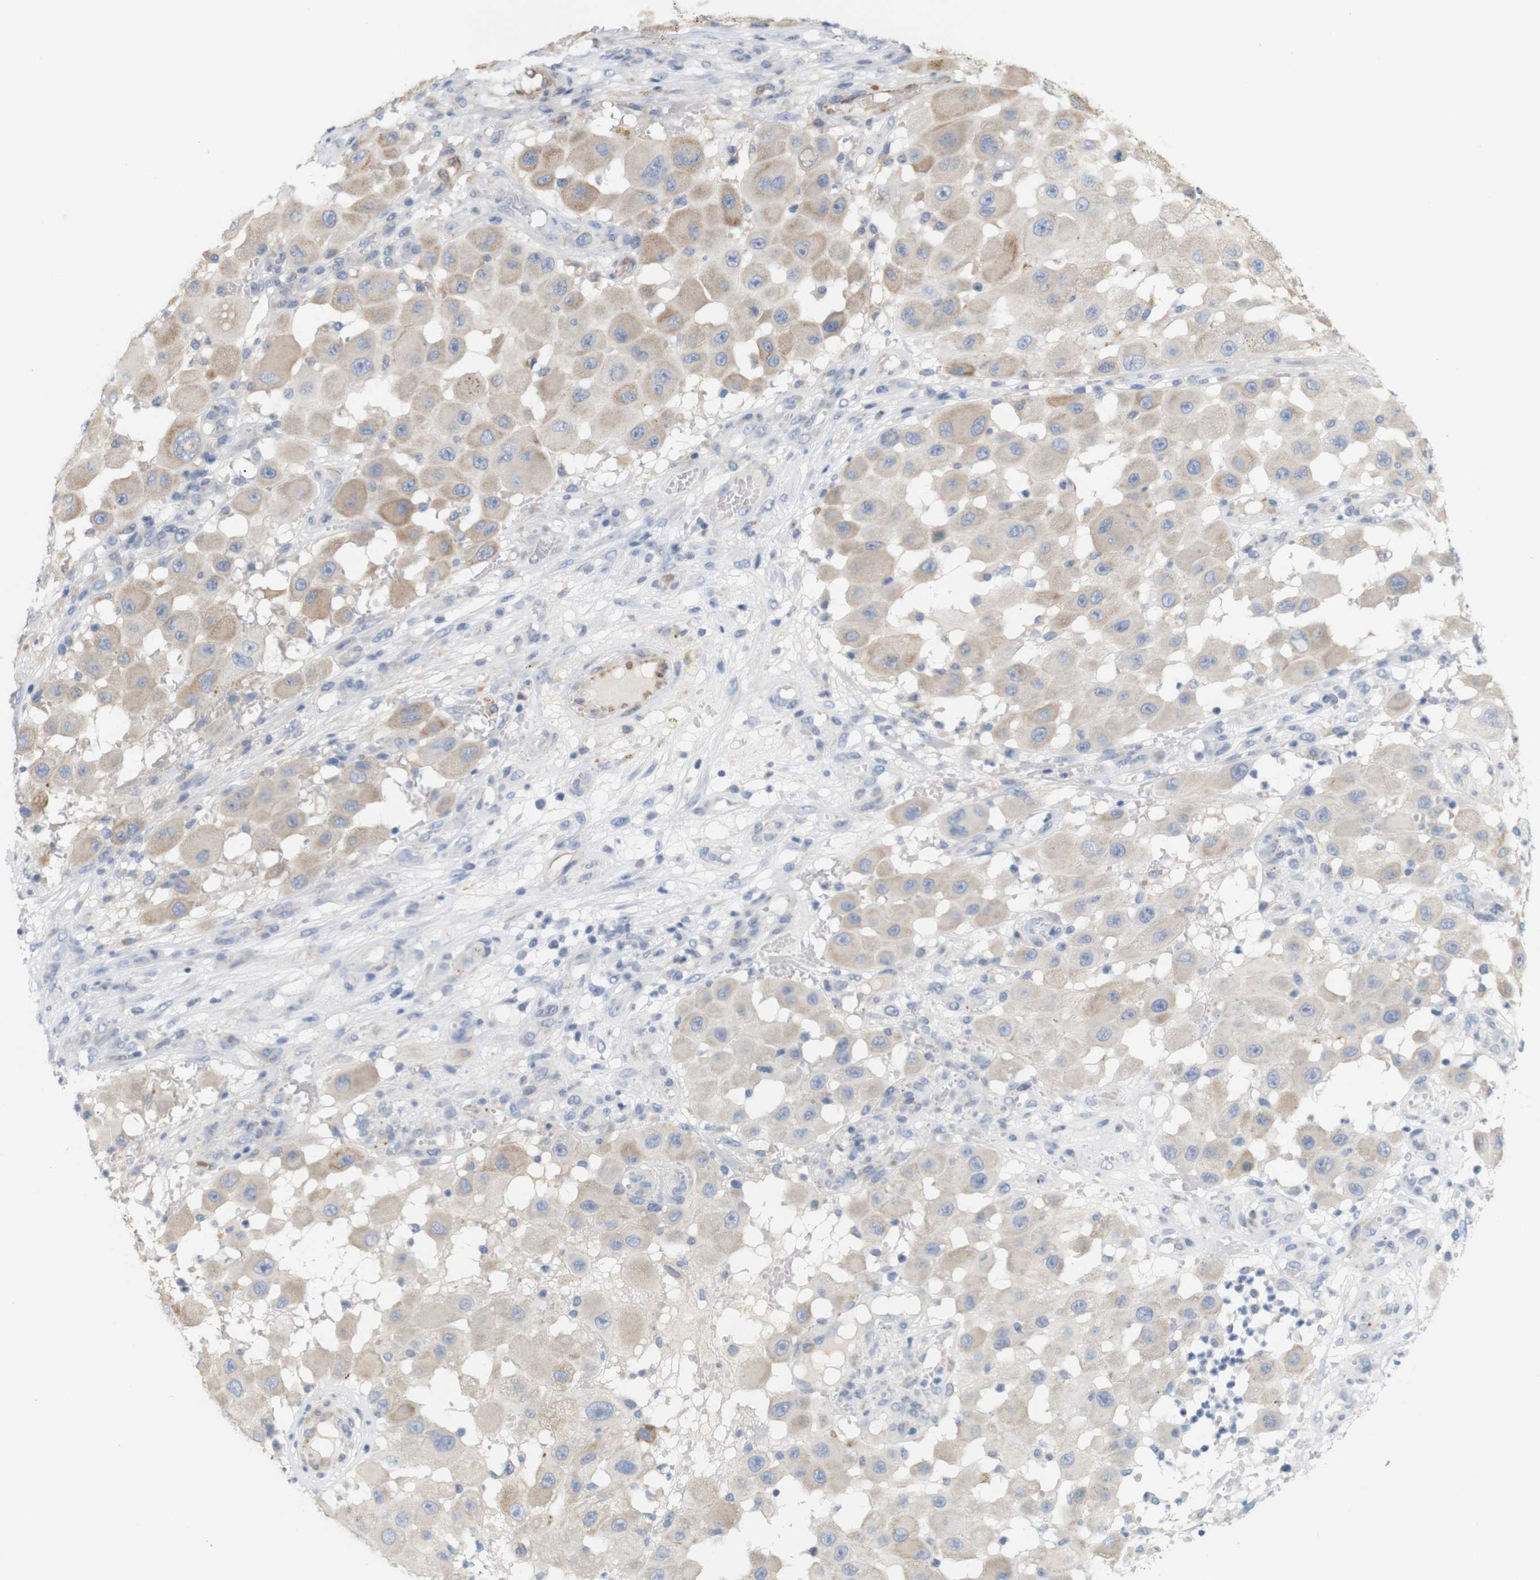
{"staining": {"intensity": "weak", "quantity": ">75%", "location": "cytoplasmic/membranous"}, "tissue": "melanoma", "cell_type": "Tumor cells", "image_type": "cancer", "snomed": [{"axis": "morphology", "description": "Malignant melanoma, NOS"}, {"axis": "topography", "description": "Skin"}], "caption": "Protein staining of melanoma tissue demonstrates weak cytoplasmic/membranous positivity in about >75% of tumor cells.", "gene": "ITPR1", "patient": {"sex": "female", "age": 81}}